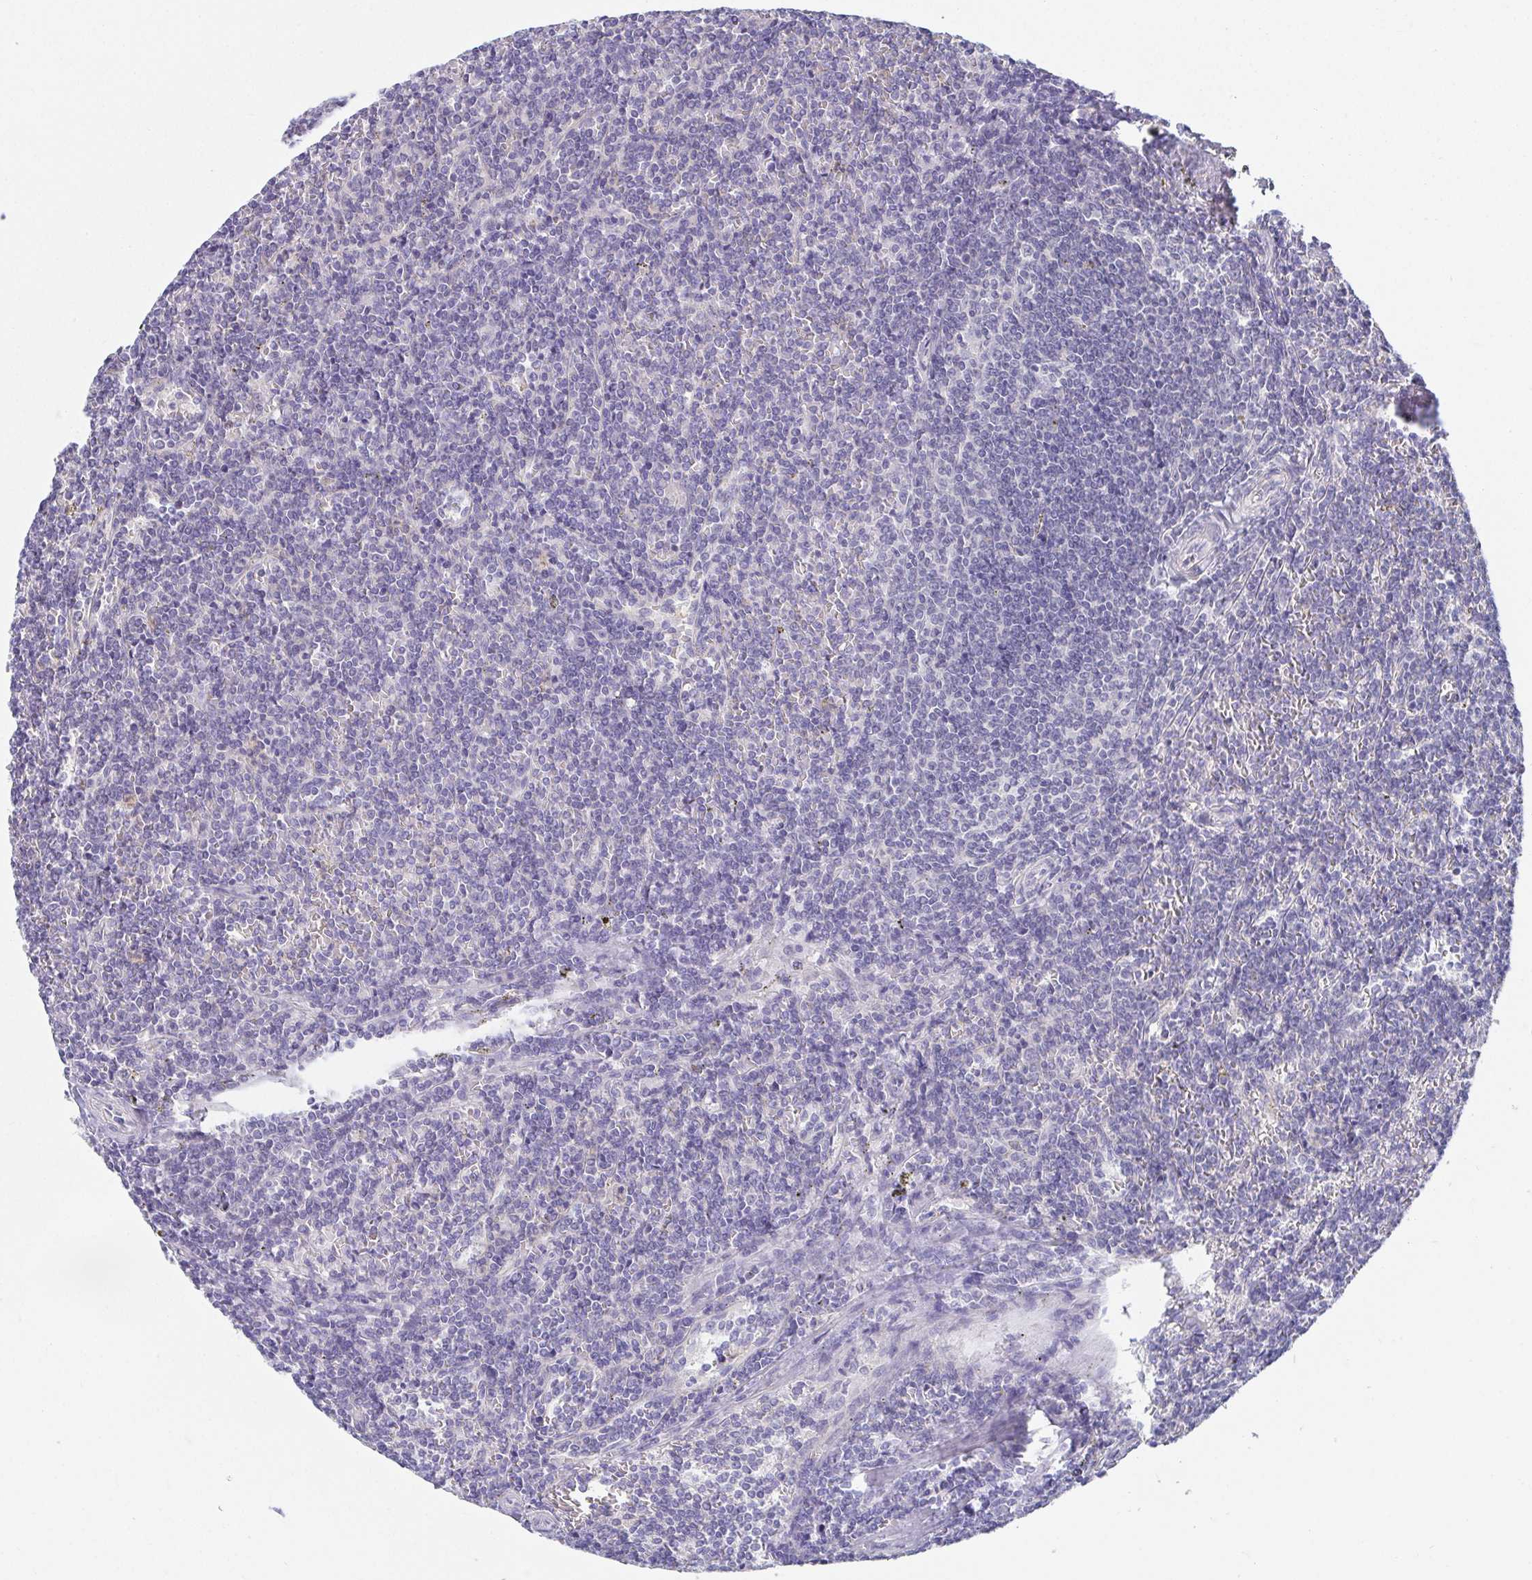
{"staining": {"intensity": "negative", "quantity": "none", "location": "none"}, "tissue": "lymphoma", "cell_type": "Tumor cells", "image_type": "cancer", "snomed": [{"axis": "morphology", "description": "Malignant lymphoma, non-Hodgkin's type, Low grade"}, {"axis": "topography", "description": "Spleen"}], "caption": "An image of low-grade malignant lymphoma, non-Hodgkin's type stained for a protein displays no brown staining in tumor cells.", "gene": "CXCR1", "patient": {"sex": "male", "age": 78}}